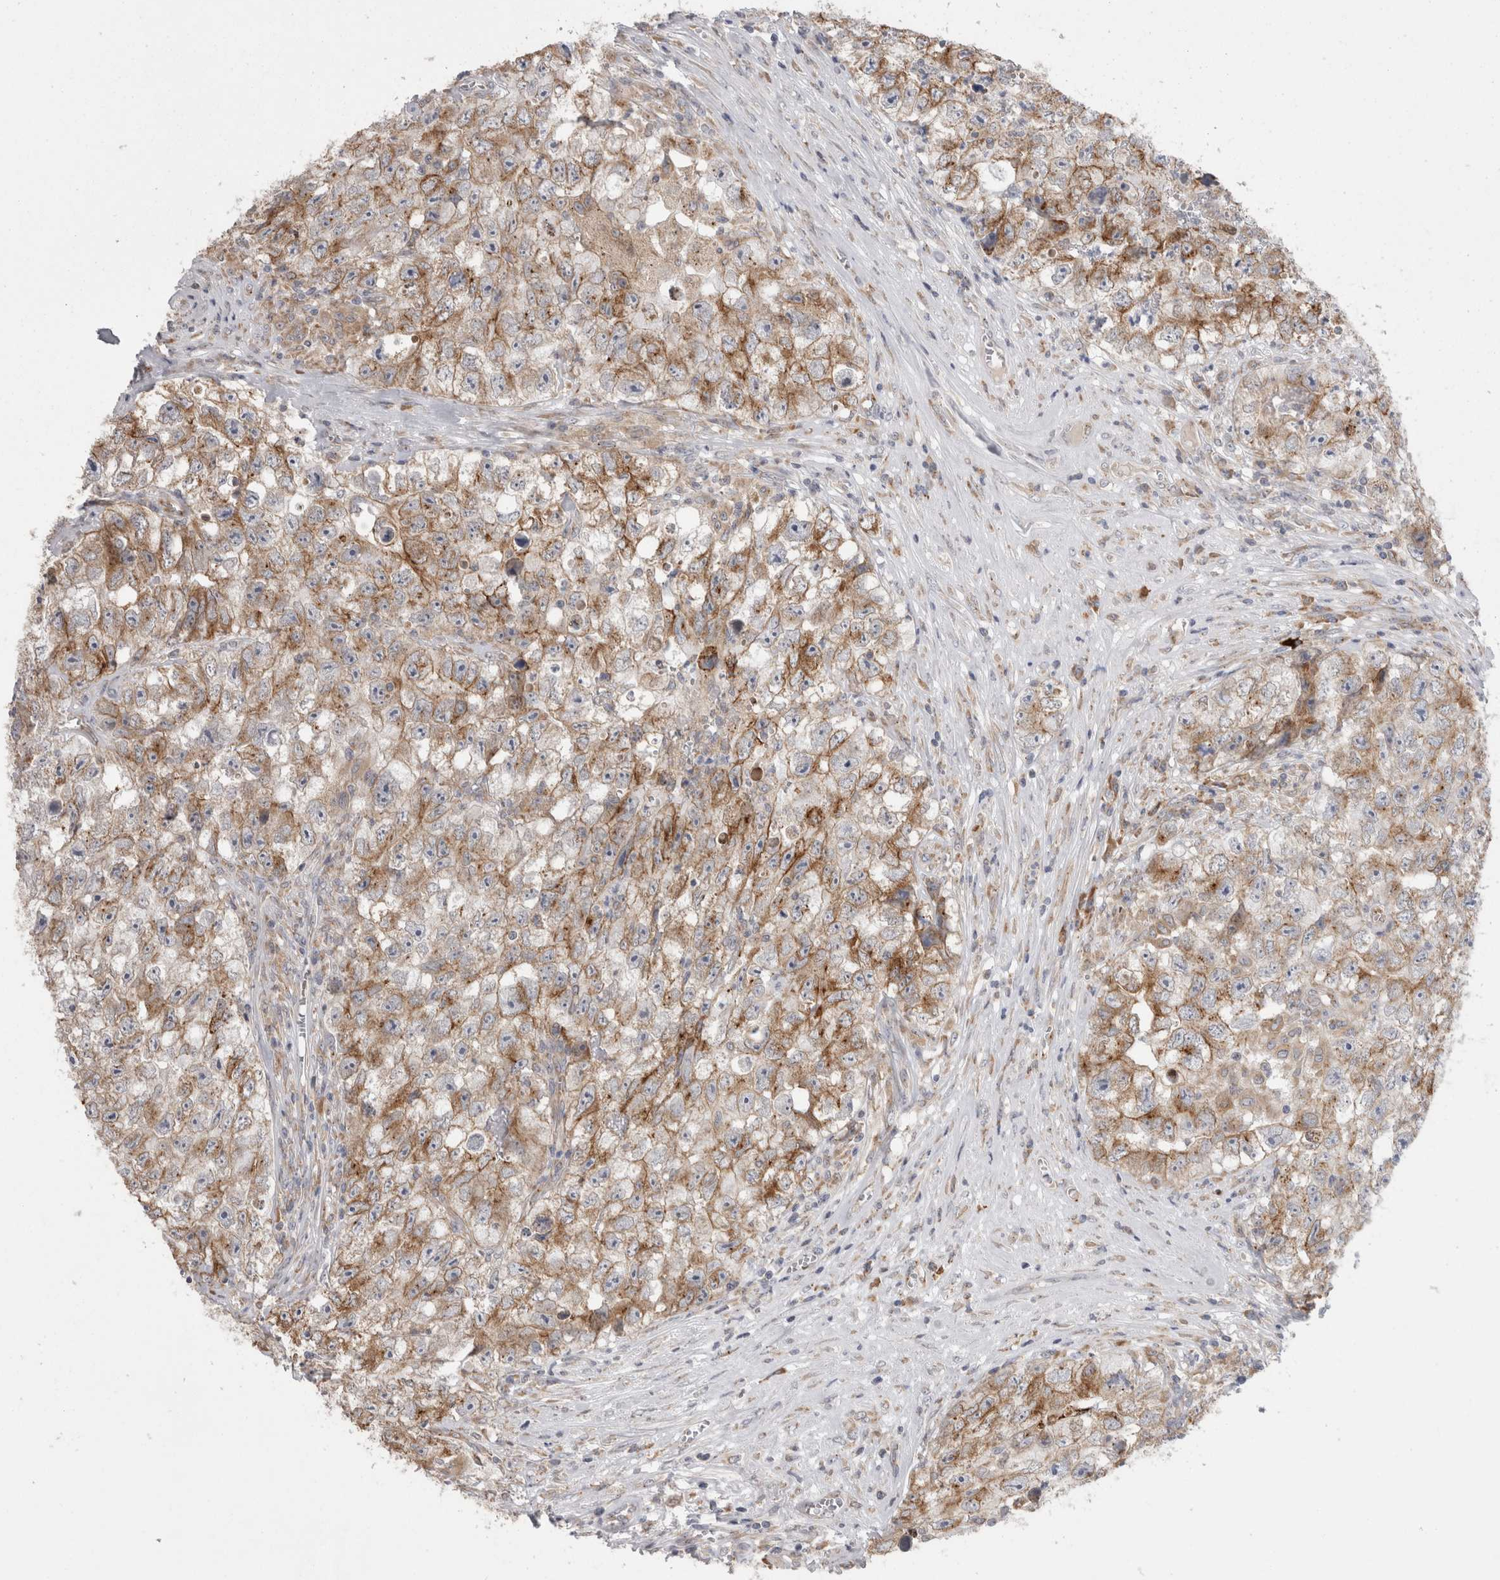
{"staining": {"intensity": "moderate", "quantity": ">75%", "location": "cytoplasmic/membranous"}, "tissue": "testis cancer", "cell_type": "Tumor cells", "image_type": "cancer", "snomed": [{"axis": "morphology", "description": "Seminoma, NOS"}, {"axis": "morphology", "description": "Carcinoma, Embryonal, NOS"}, {"axis": "topography", "description": "Testis"}], "caption": "The histopathology image reveals staining of testis cancer, revealing moderate cytoplasmic/membranous protein expression (brown color) within tumor cells.", "gene": "ZNF341", "patient": {"sex": "male", "age": 43}}